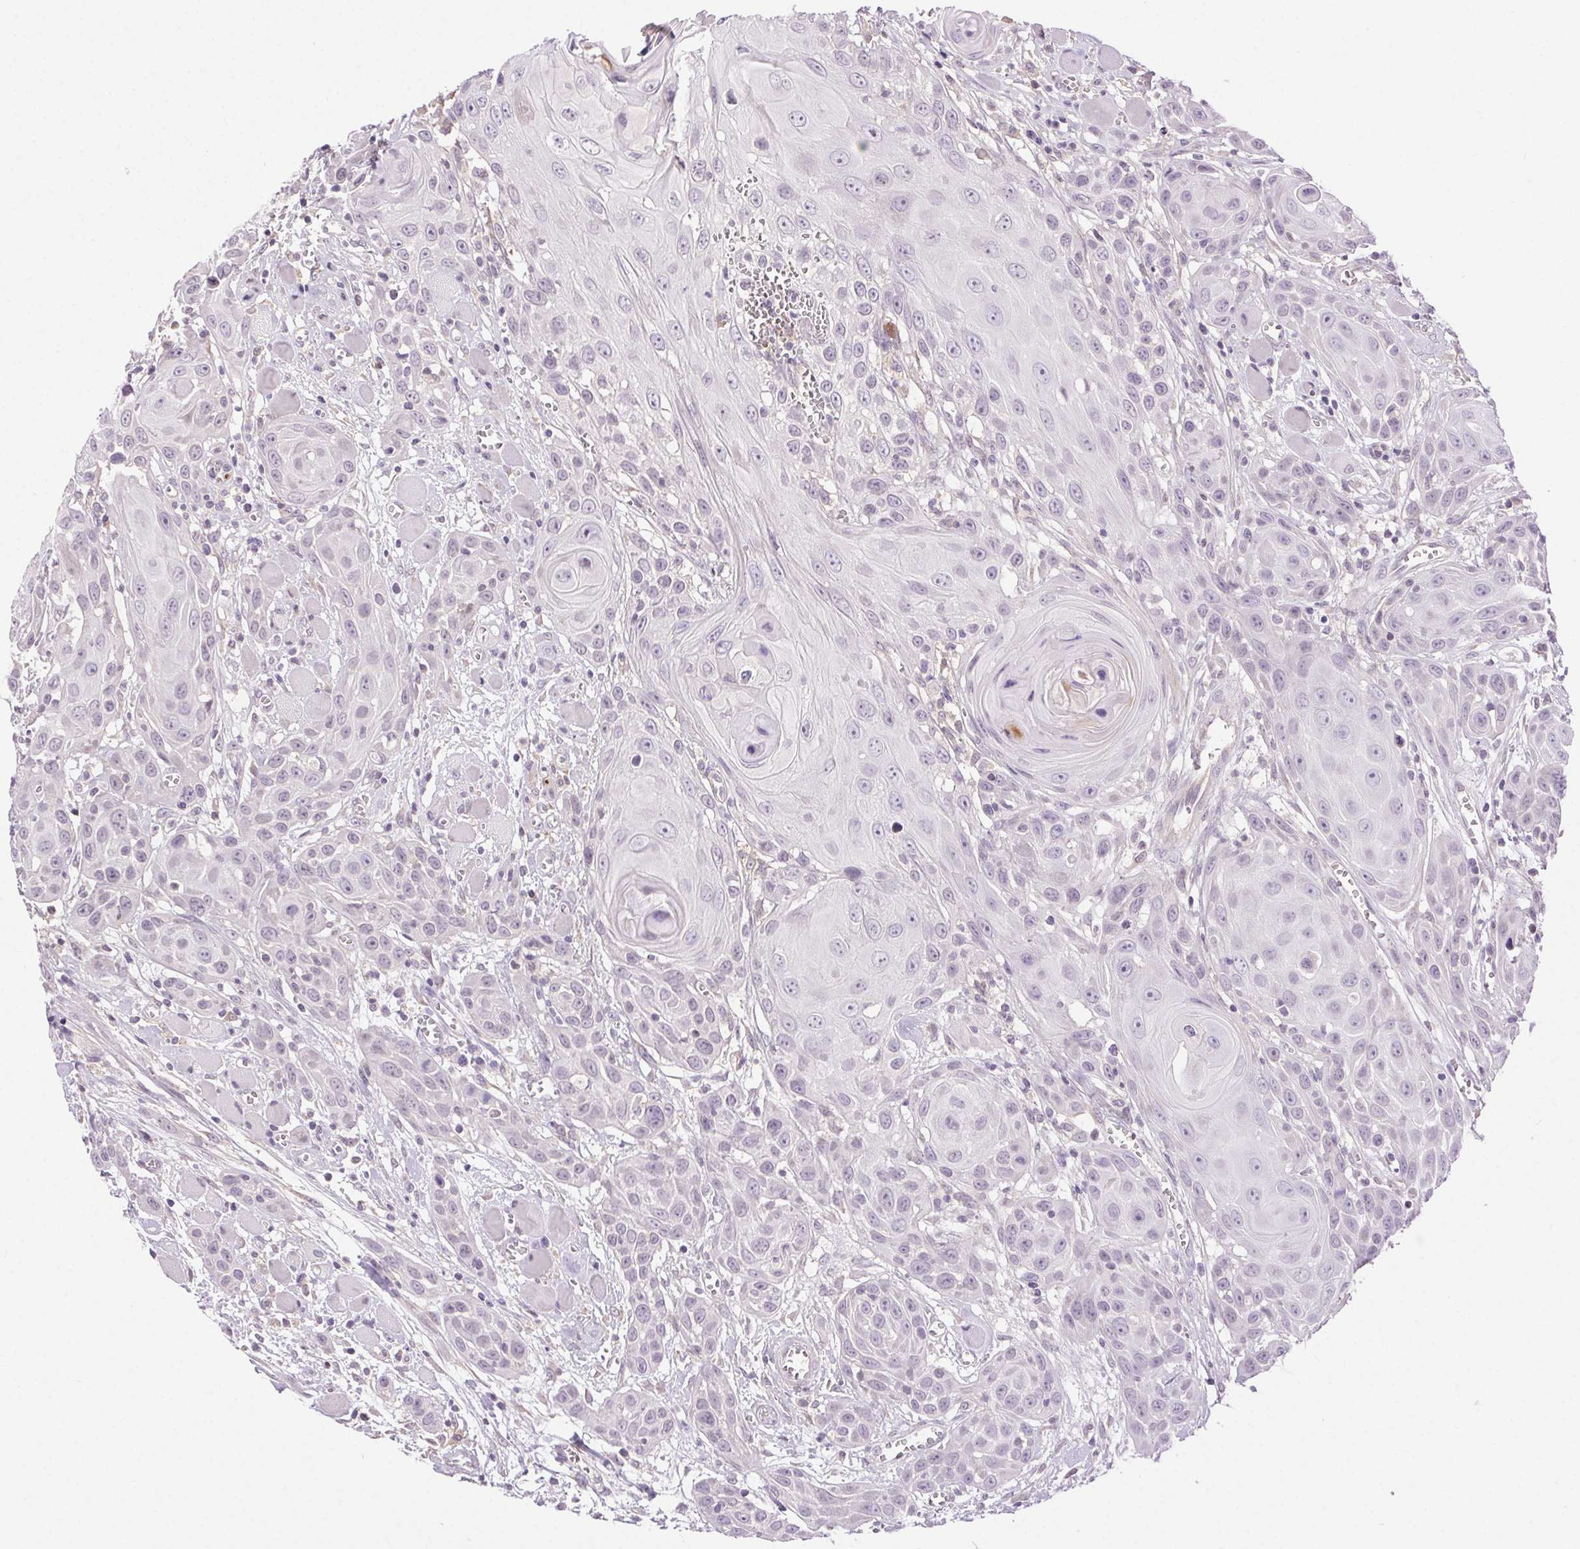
{"staining": {"intensity": "negative", "quantity": "none", "location": "none"}, "tissue": "head and neck cancer", "cell_type": "Tumor cells", "image_type": "cancer", "snomed": [{"axis": "morphology", "description": "Squamous cell carcinoma, NOS"}, {"axis": "topography", "description": "Head-Neck"}], "caption": "The photomicrograph demonstrates no staining of tumor cells in squamous cell carcinoma (head and neck). Nuclei are stained in blue.", "gene": "SYT11", "patient": {"sex": "female", "age": 80}}